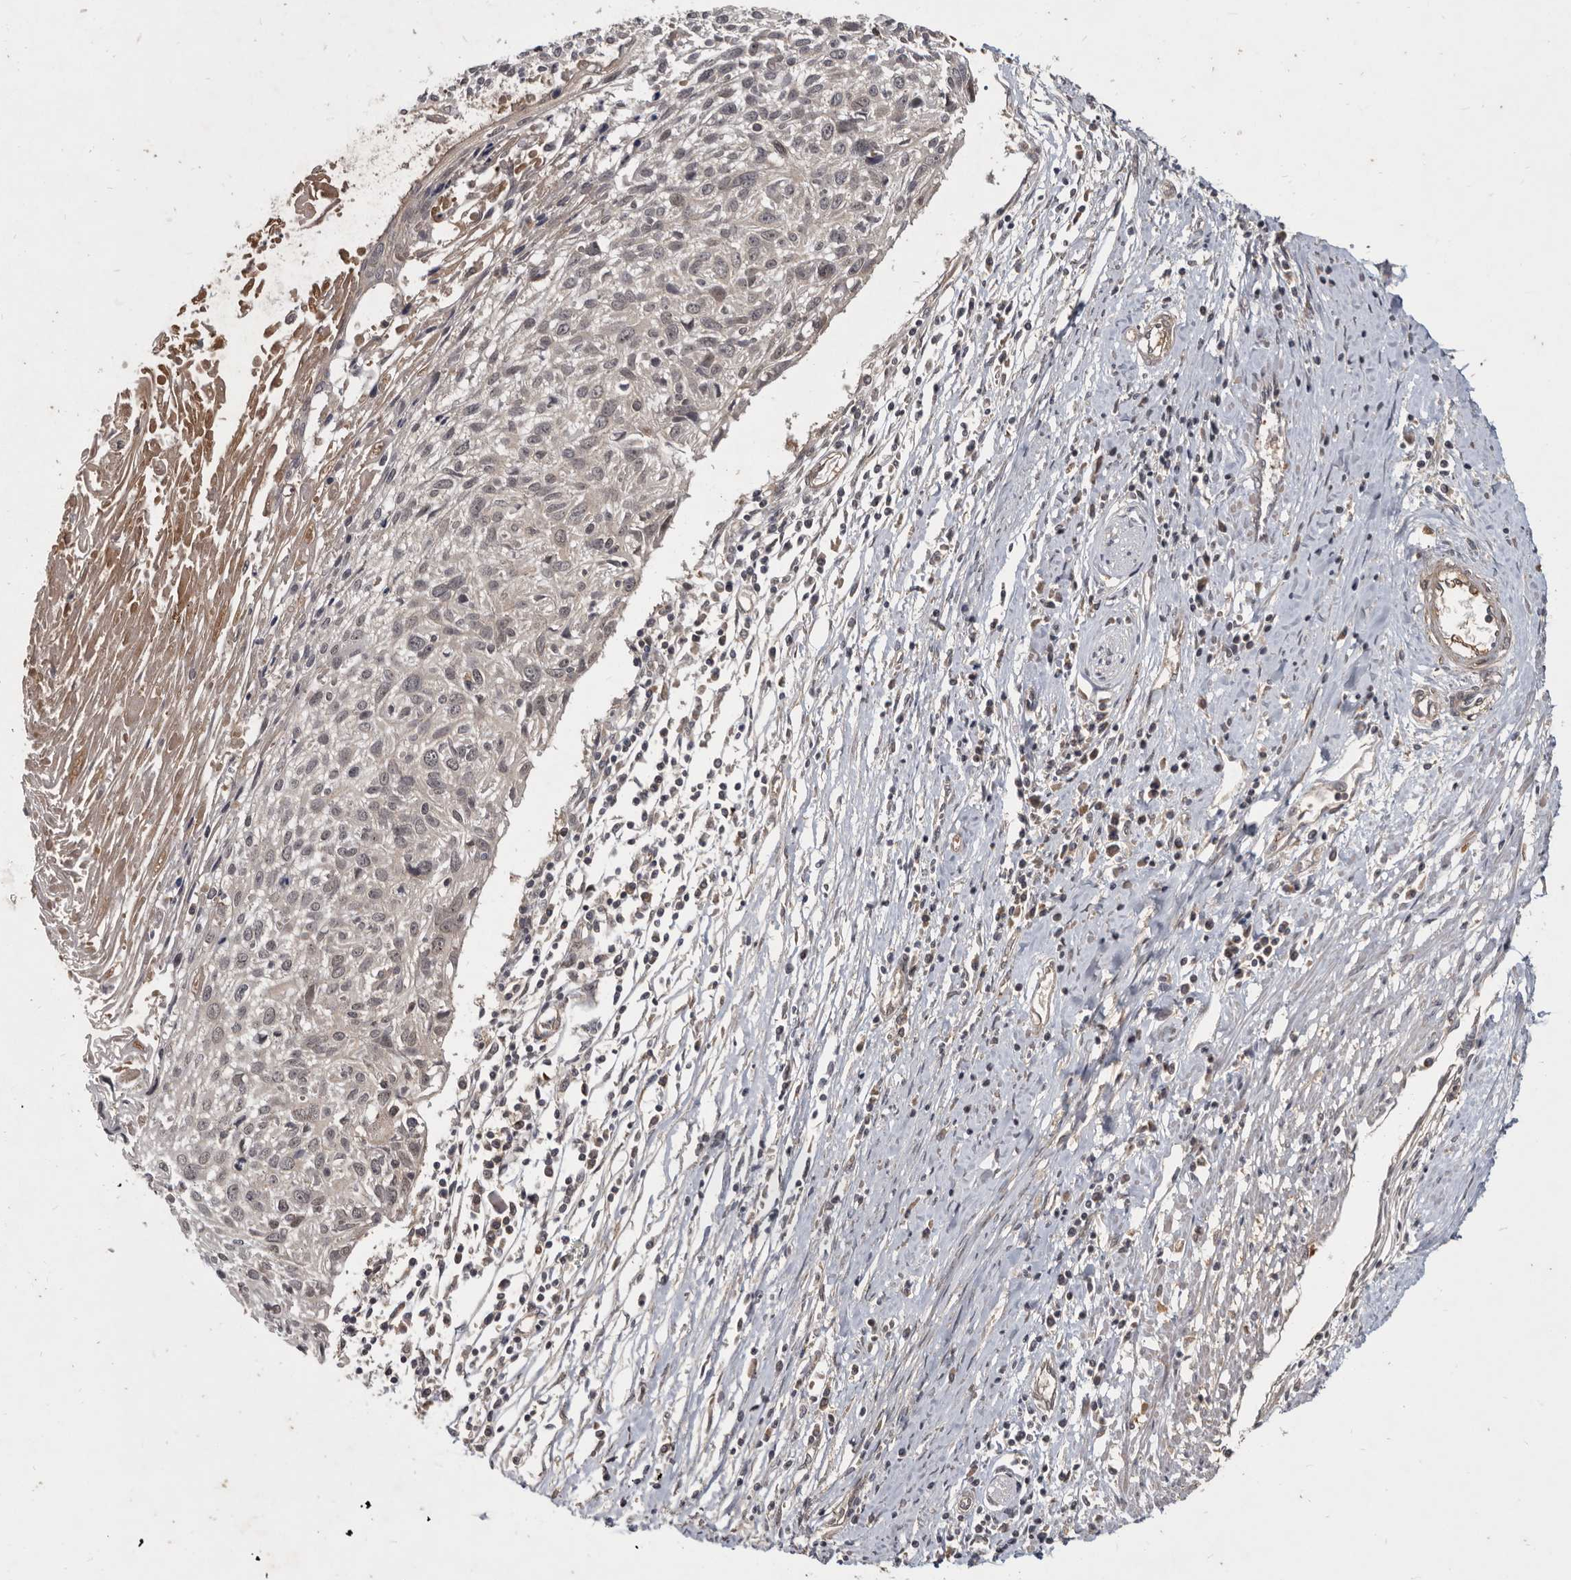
{"staining": {"intensity": "weak", "quantity": "25%-75%", "location": "nuclear"}, "tissue": "cervical cancer", "cell_type": "Tumor cells", "image_type": "cancer", "snomed": [{"axis": "morphology", "description": "Squamous cell carcinoma, NOS"}, {"axis": "topography", "description": "Cervix"}], "caption": "Cervical cancer (squamous cell carcinoma) was stained to show a protein in brown. There is low levels of weak nuclear staining in approximately 25%-75% of tumor cells.", "gene": "DNAJC28", "patient": {"sex": "female", "age": 51}}